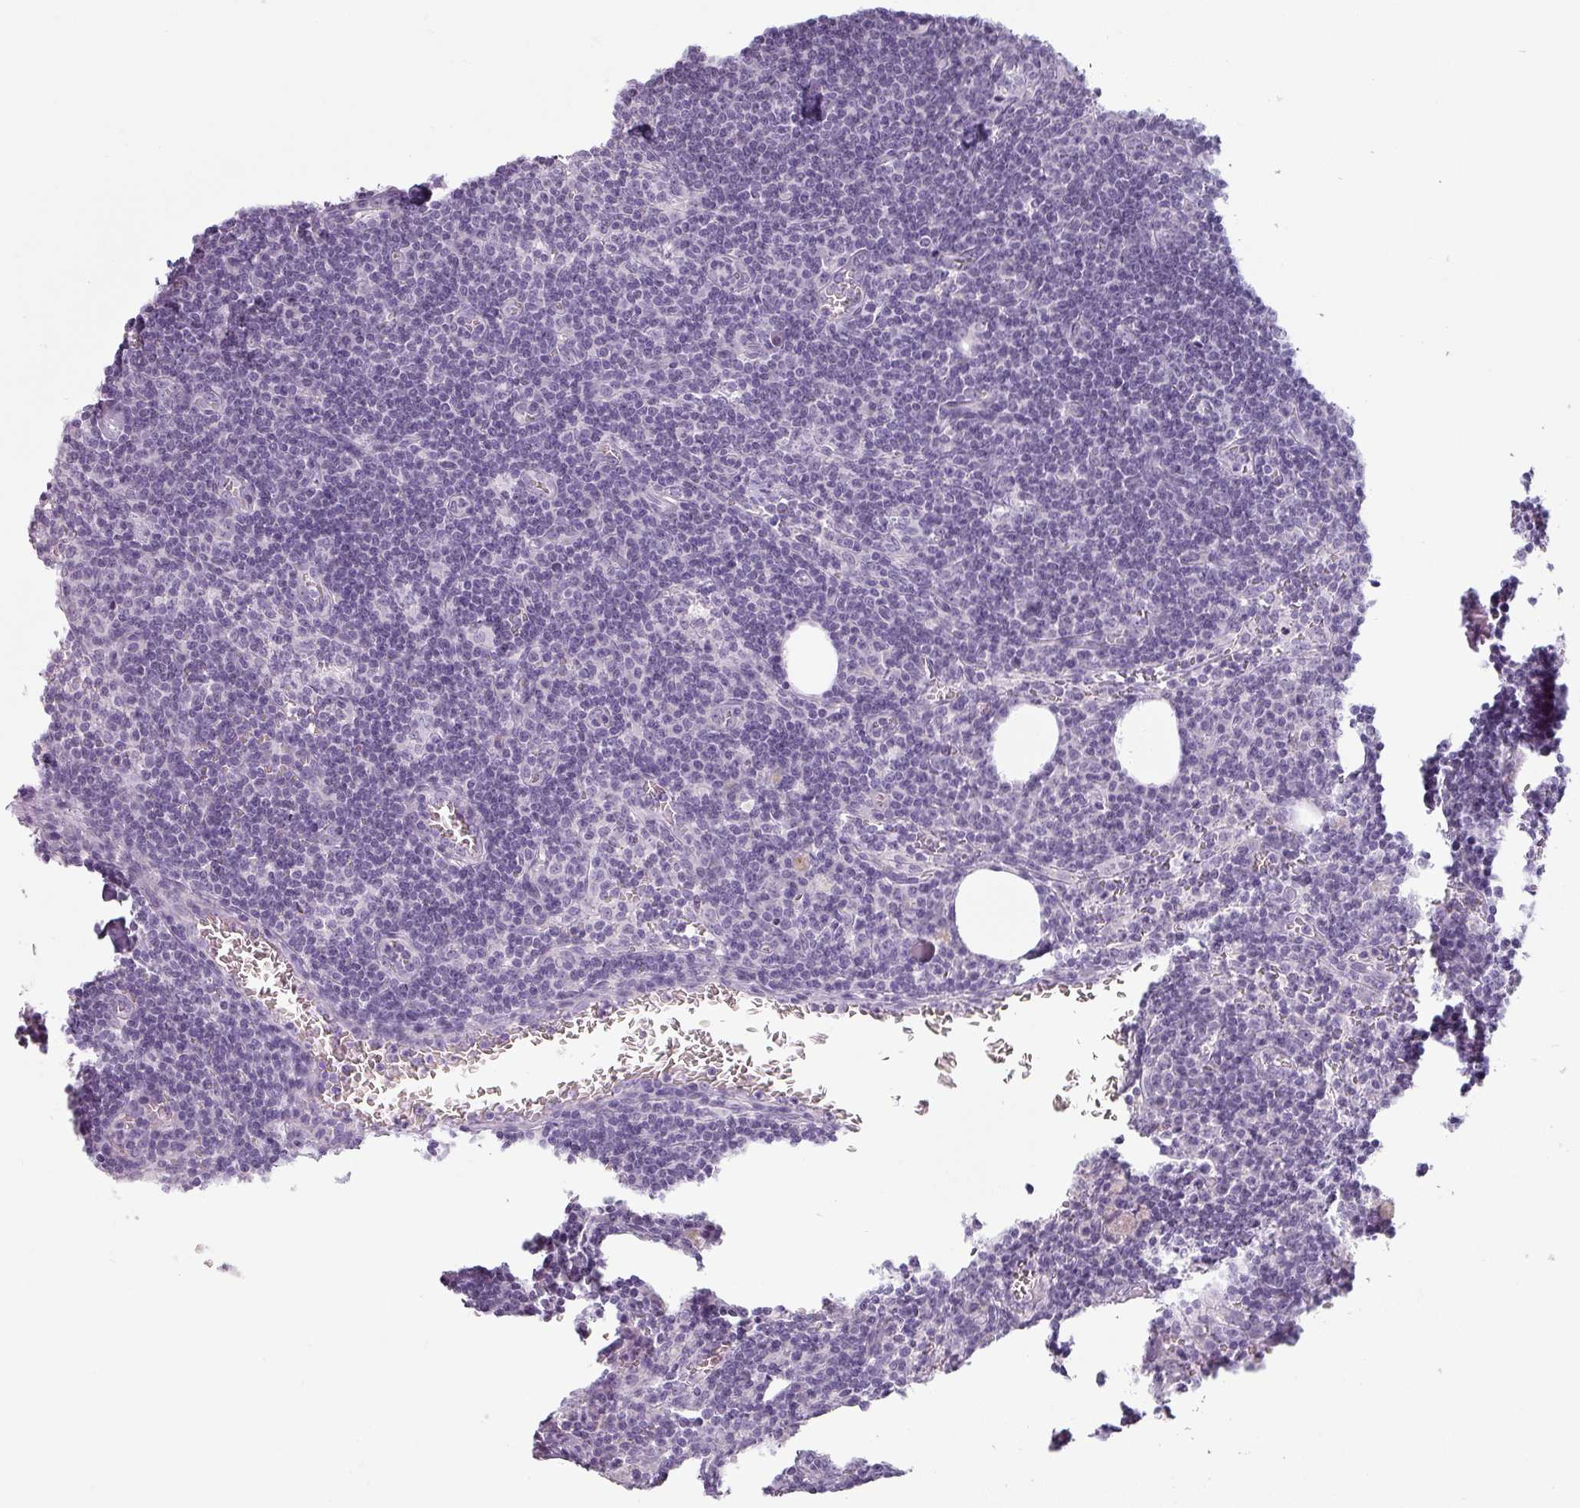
{"staining": {"intensity": "negative", "quantity": "none", "location": "none"}, "tissue": "lymph node", "cell_type": "Germinal center cells", "image_type": "normal", "snomed": [{"axis": "morphology", "description": "Normal tissue, NOS"}, {"axis": "topography", "description": "Lymph node"}], "caption": "The micrograph demonstrates no significant staining in germinal center cells of lymph node.", "gene": "SFTPA1", "patient": {"sex": "female", "age": 27}}